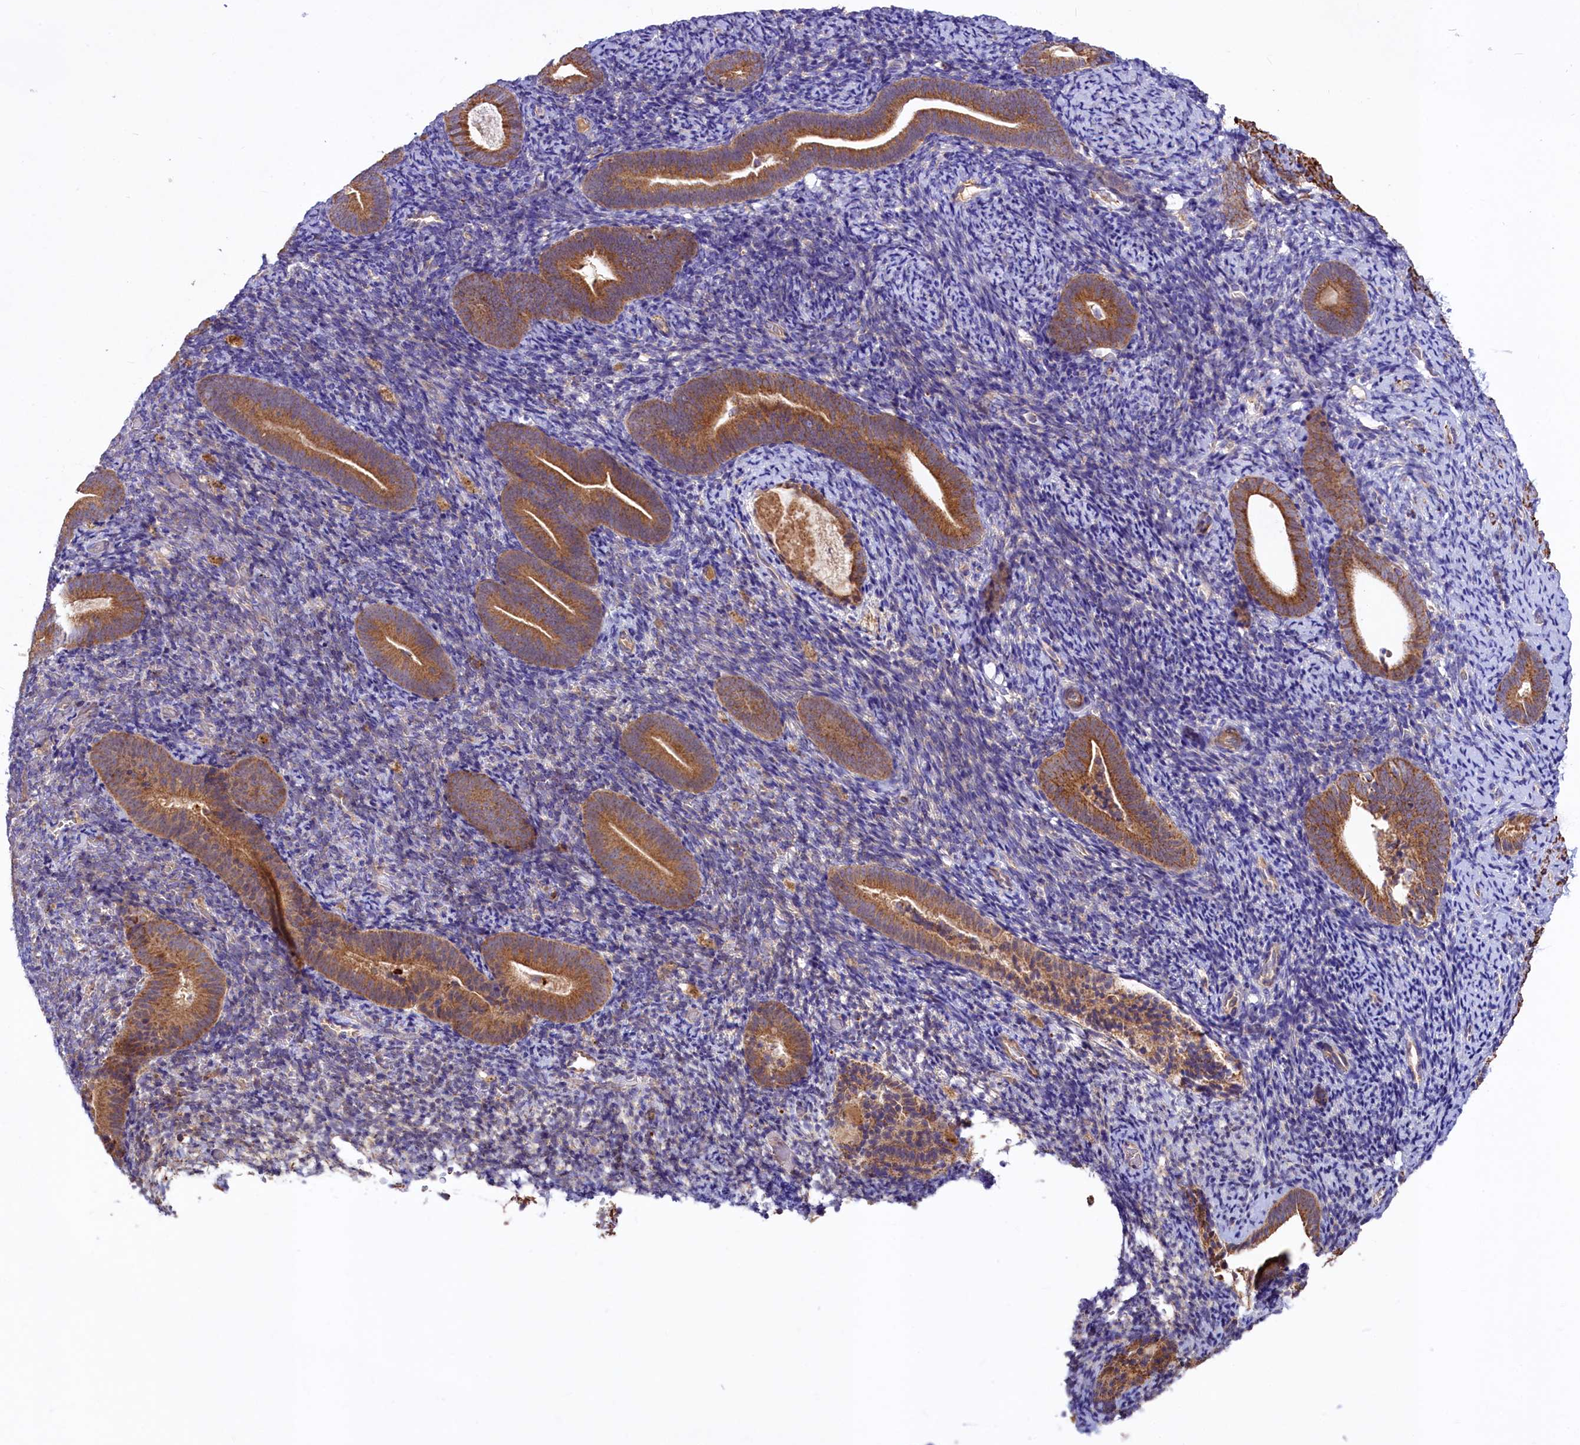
{"staining": {"intensity": "weak", "quantity": "<25%", "location": "cytoplasmic/membranous"}, "tissue": "endometrium", "cell_type": "Cells in endometrial stroma", "image_type": "normal", "snomed": [{"axis": "morphology", "description": "Normal tissue, NOS"}, {"axis": "topography", "description": "Endometrium"}], "caption": "Immunohistochemical staining of normal human endometrium displays no significant staining in cells in endometrial stroma.", "gene": "CIAO3", "patient": {"sex": "female", "age": 51}}